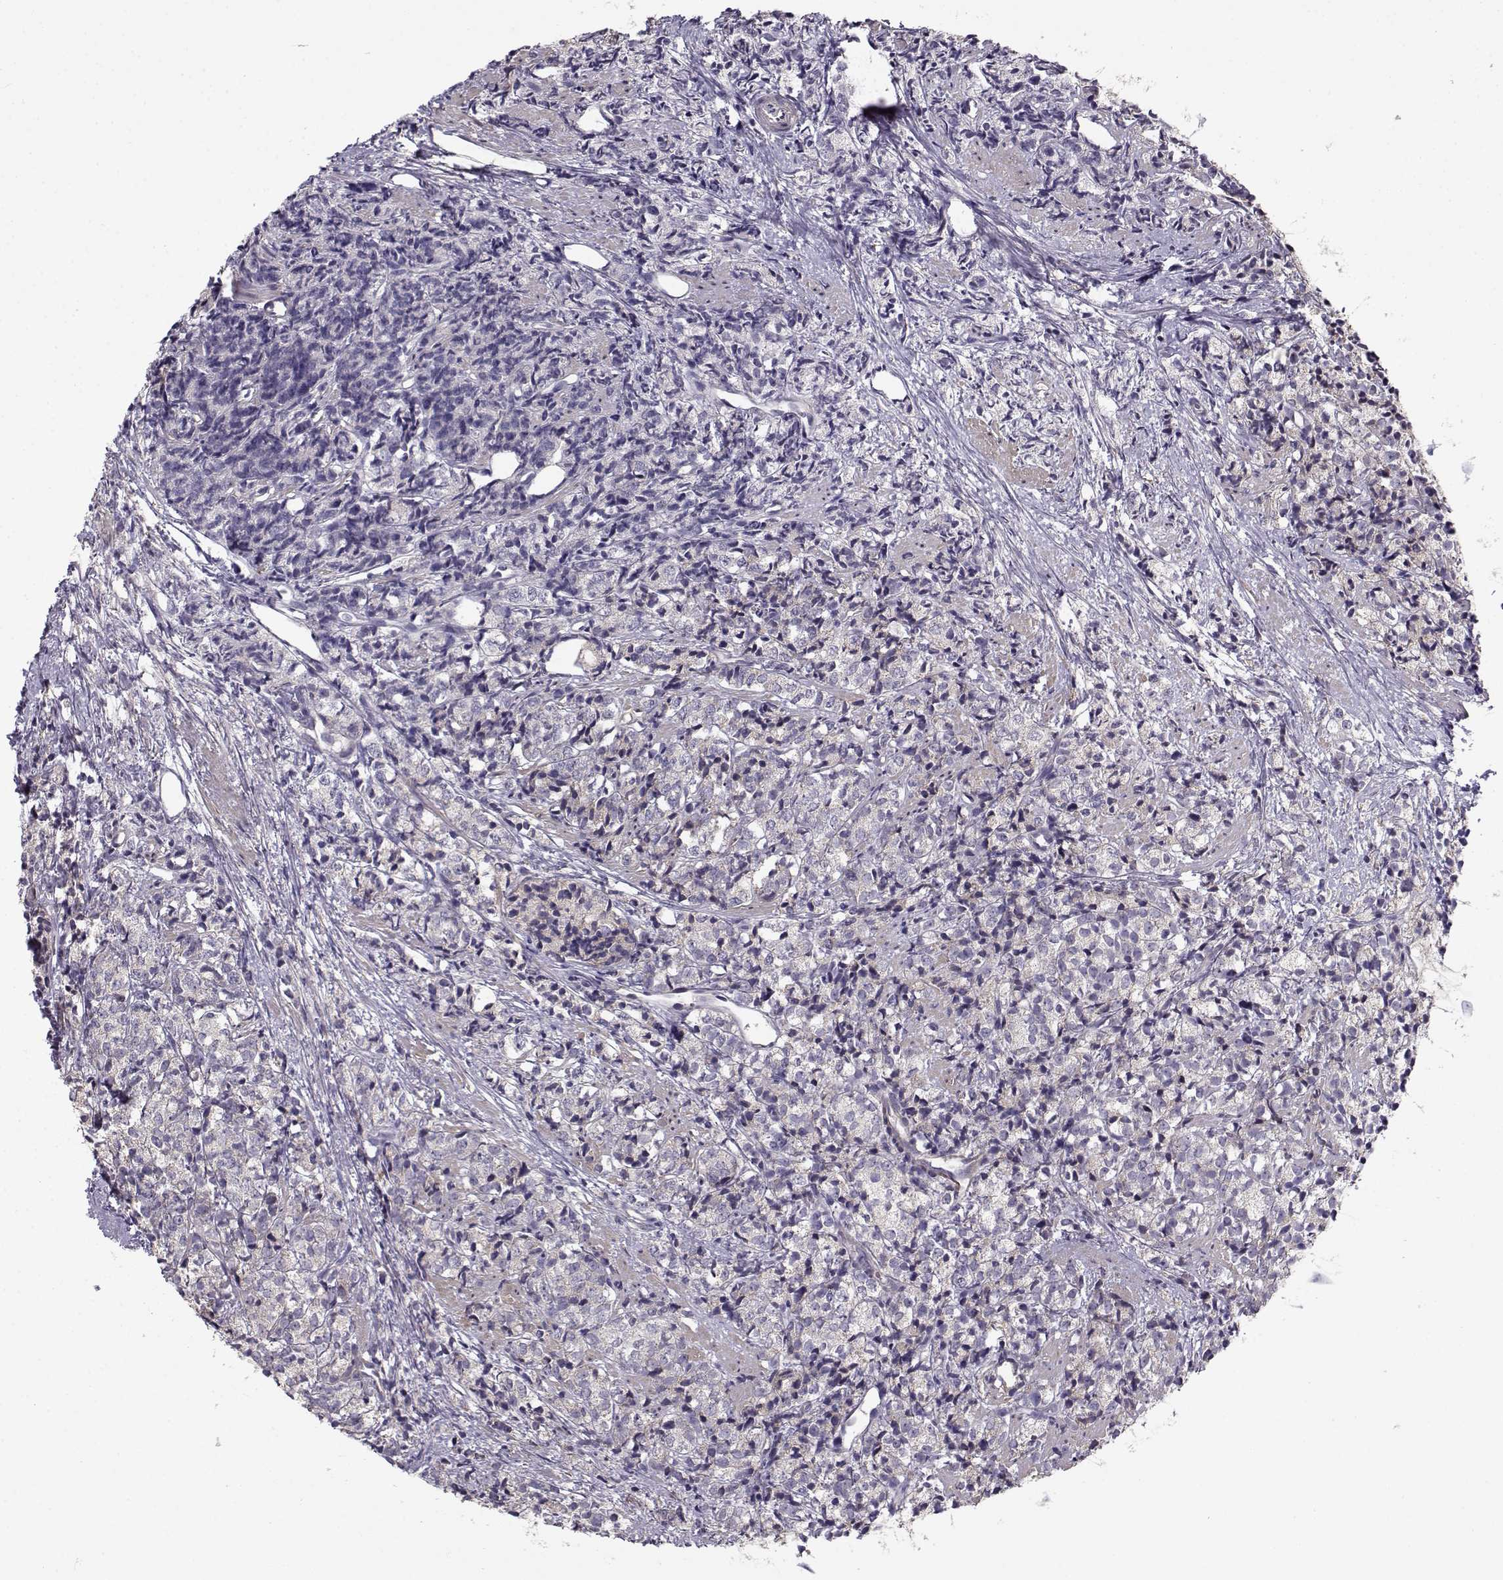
{"staining": {"intensity": "negative", "quantity": "none", "location": "none"}, "tissue": "prostate cancer", "cell_type": "Tumor cells", "image_type": "cancer", "snomed": [{"axis": "morphology", "description": "Adenocarcinoma, High grade"}, {"axis": "topography", "description": "Prostate"}], "caption": "IHC photomicrograph of neoplastic tissue: human adenocarcinoma (high-grade) (prostate) stained with DAB (3,3'-diaminobenzidine) reveals no significant protein expression in tumor cells. Brightfield microscopy of immunohistochemistry stained with DAB (brown) and hematoxylin (blue), captured at high magnification.", "gene": "ENTPD8", "patient": {"sex": "male", "age": 53}}